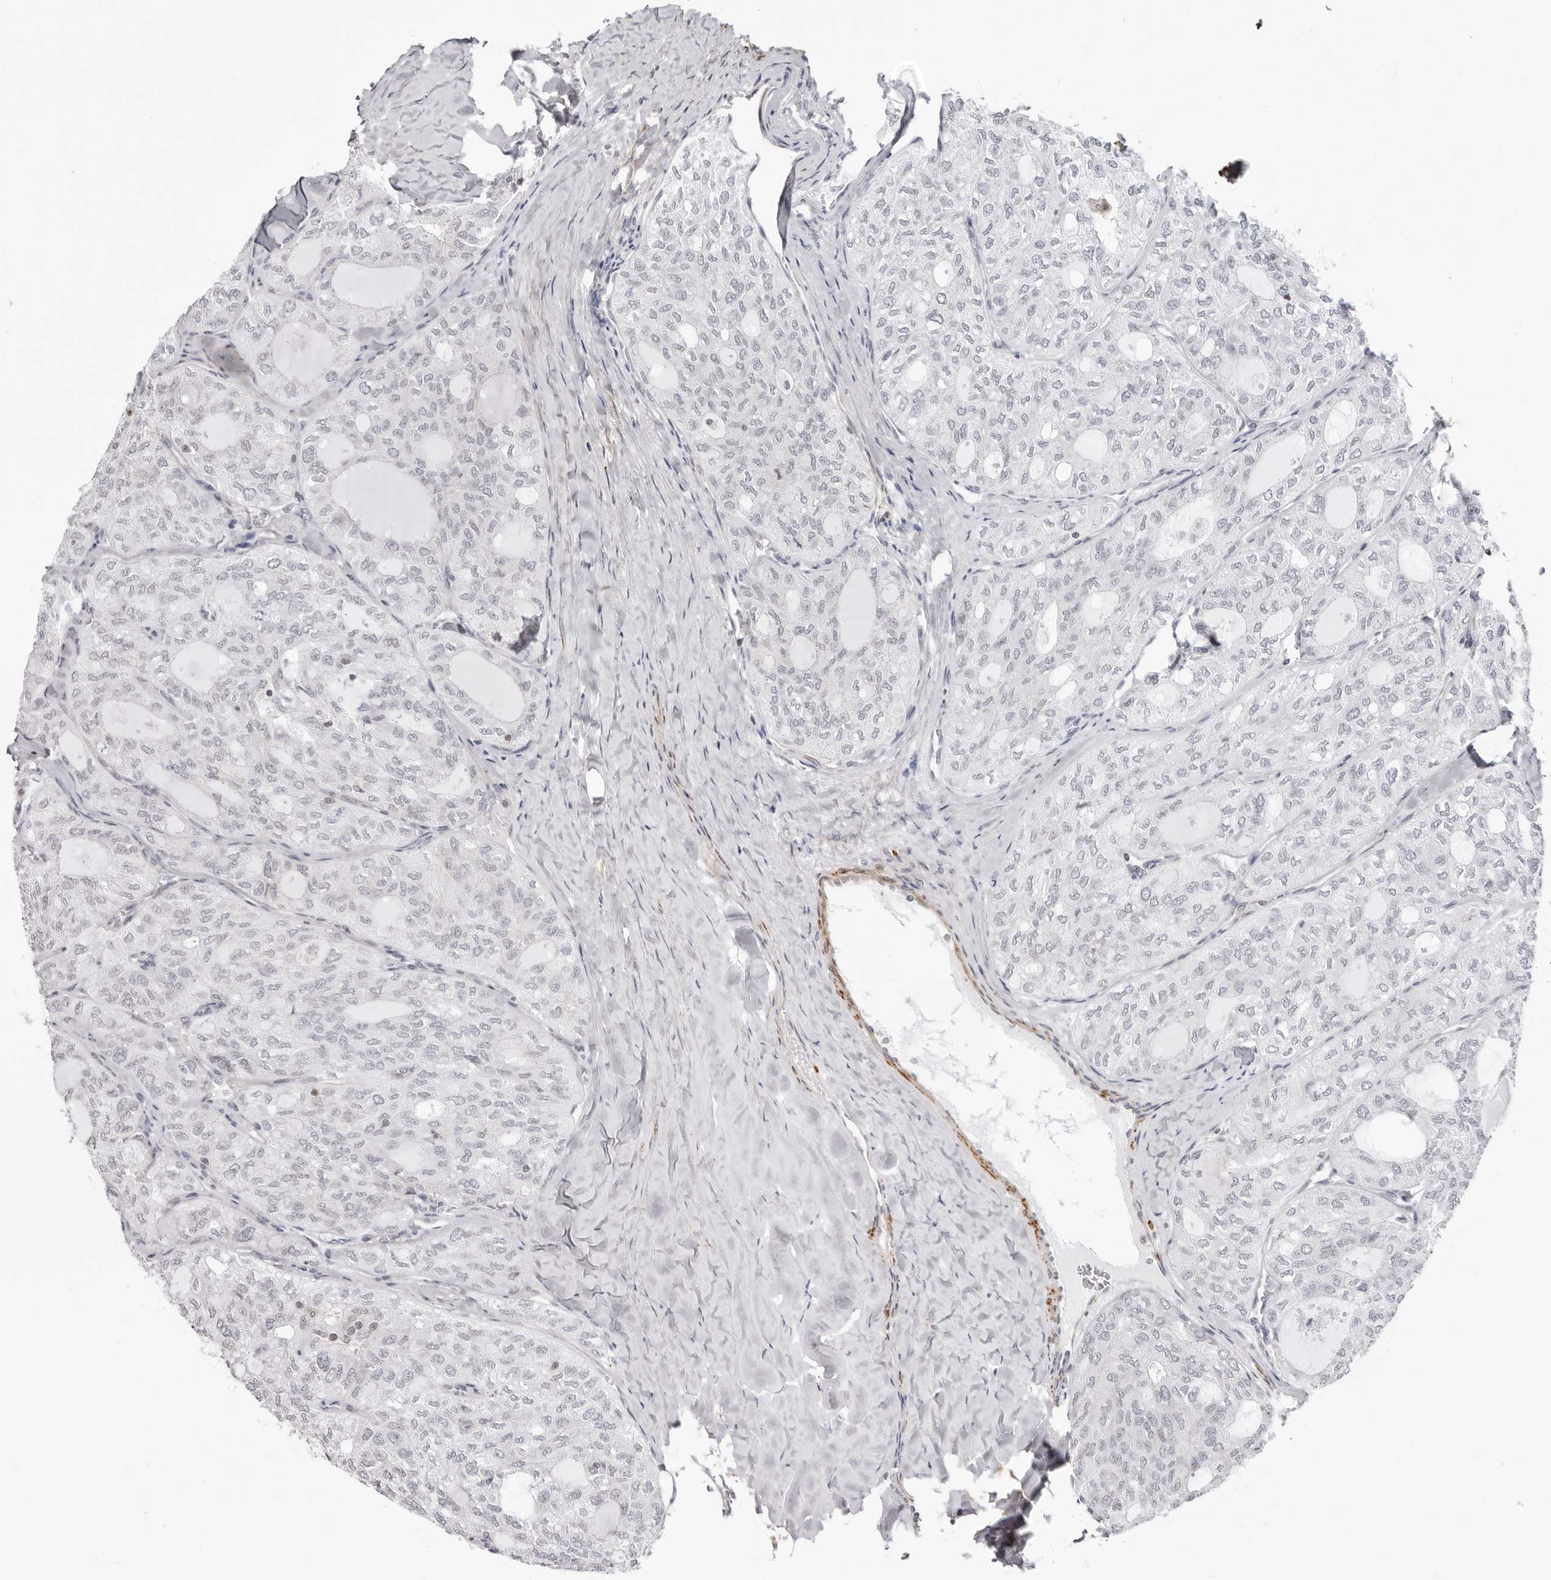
{"staining": {"intensity": "negative", "quantity": "none", "location": "none"}, "tissue": "thyroid cancer", "cell_type": "Tumor cells", "image_type": "cancer", "snomed": [{"axis": "morphology", "description": "Follicular adenoma carcinoma, NOS"}, {"axis": "topography", "description": "Thyroid gland"}], "caption": "The histopathology image reveals no staining of tumor cells in thyroid follicular adenoma carcinoma. The staining was performed using DAB (3,3'-diaminobenzidine) to visualize the protein expression in brown, while the nuclei were stained in blue with hematoxylin (Magnification: 20x).", "gene": "UNK", "patient": {"sex": "male", "age": 75}}